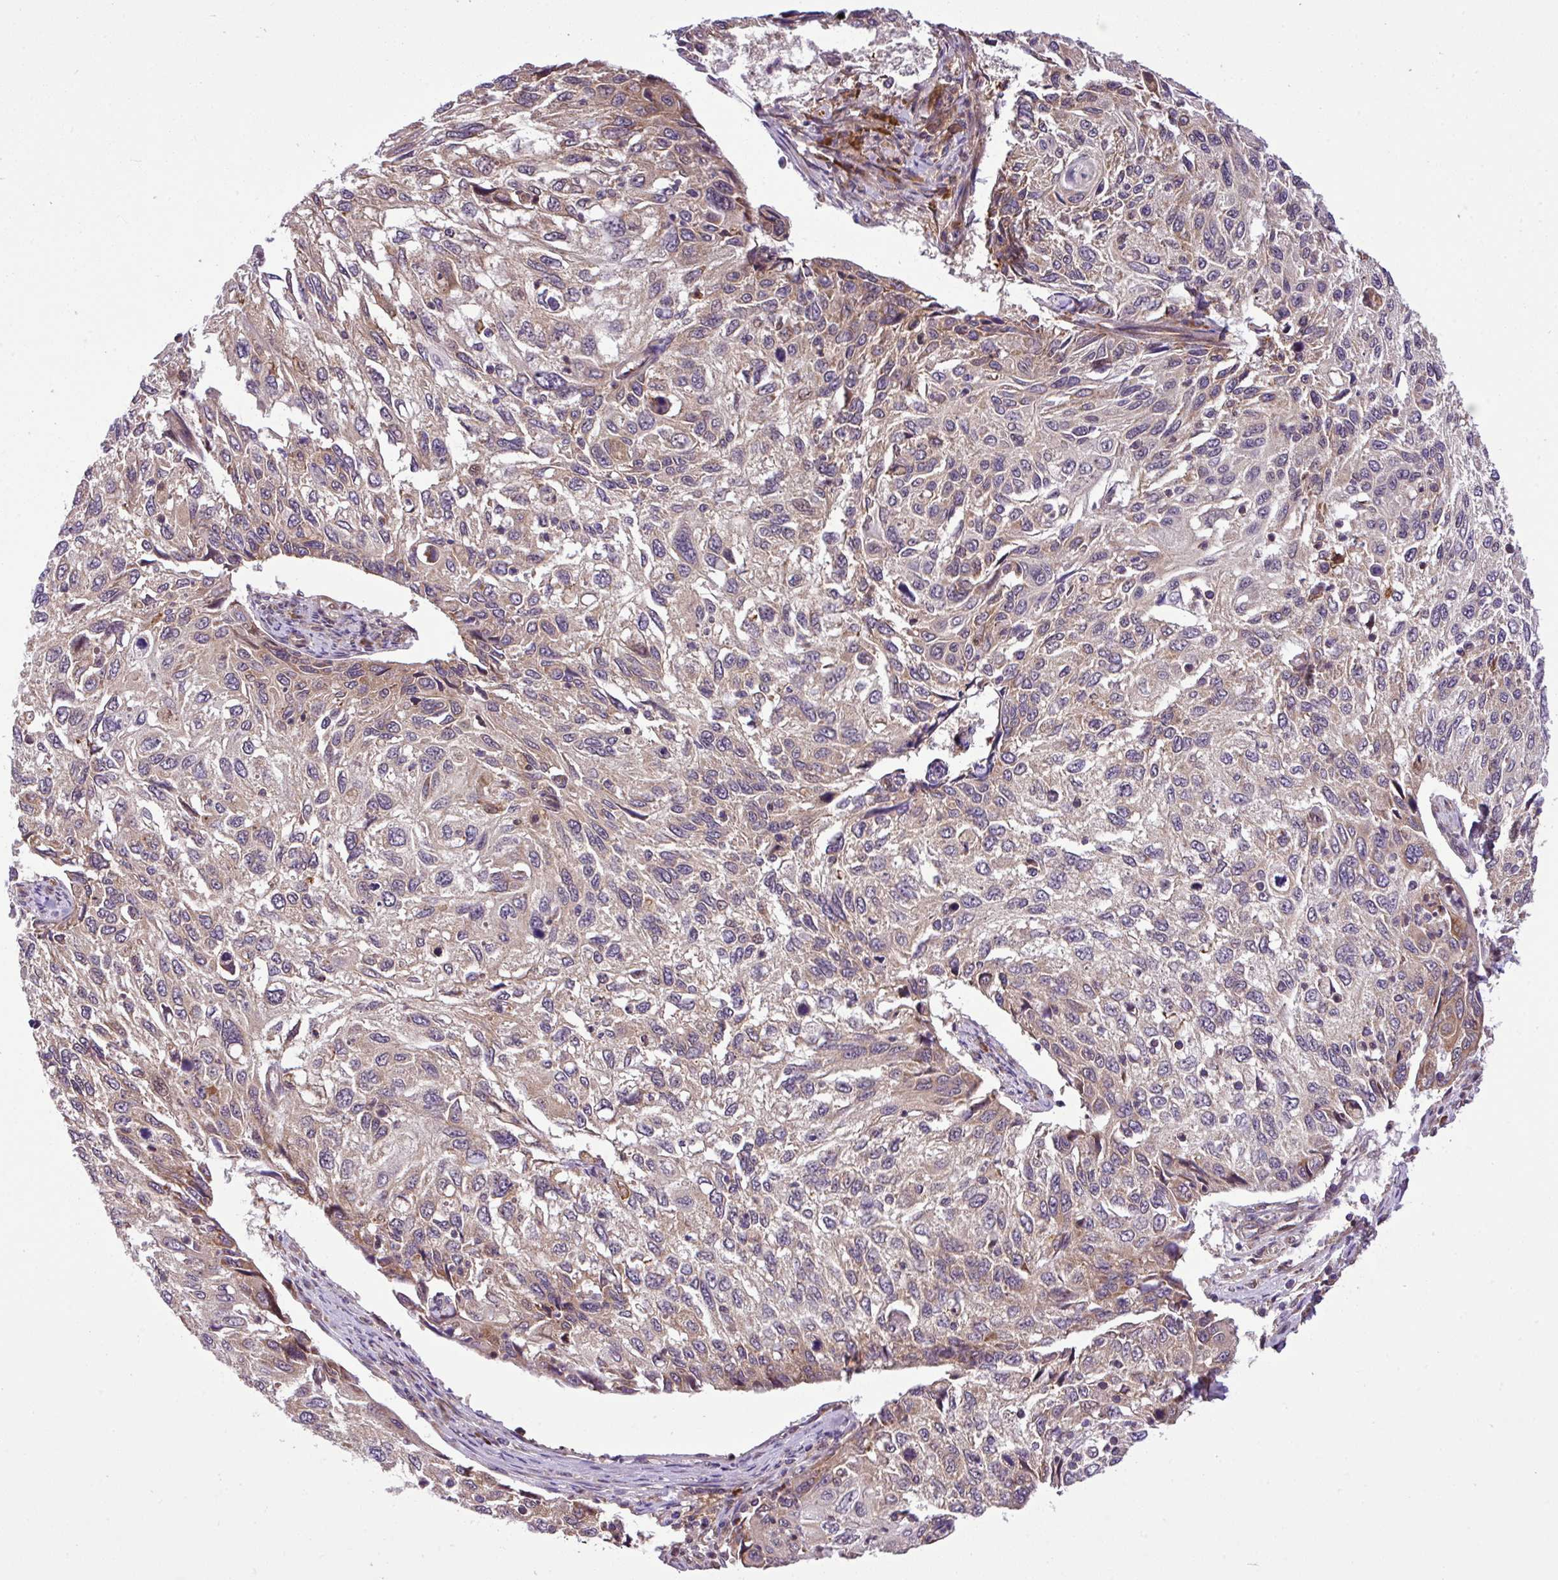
{"staining": {"intensity": "weak", "quantity": "25%-75%", "location": "cytoplasmic/membranous"}, "tissue": "cervical cancer", "cell_type": "Tumor cells", "image_type": "cancer", "snomed": [{"axis": "morphology", "description": "Squamous cell carcinoma, NOS"}, {"axis": "topography", "description": "Cervix"}], "caption": "Cervical cancer stained with a brown dye exhibits weak cytoplasmic/membranous positive expression in approximately 25%-75% of tumor cells.", "gene": "DLGAP4", "patient": {"sex": "female", "age": 70}}